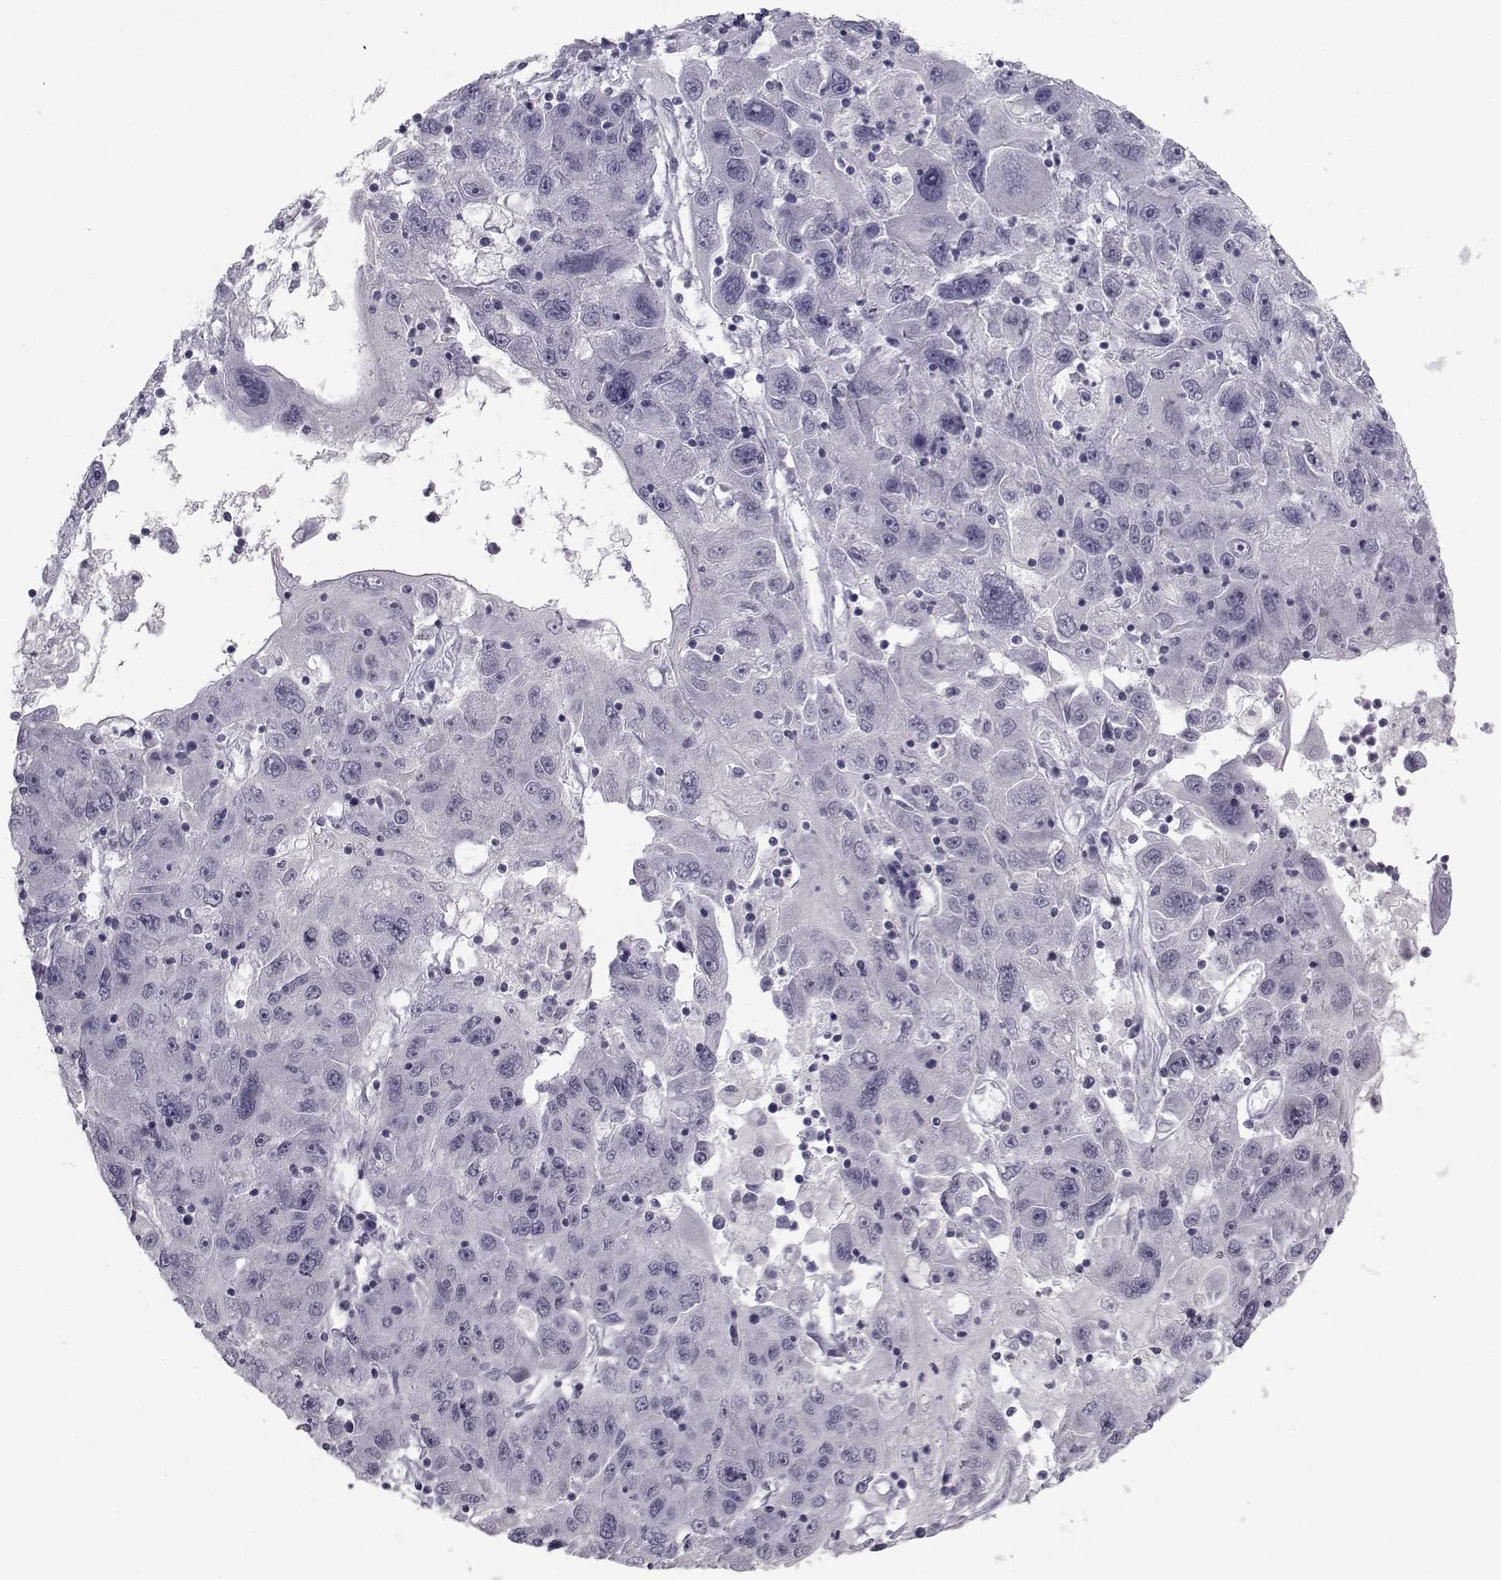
{"staining": {"intensity": "negative", "quantity": "none", "location": "none"}, "tissue": "stomach cancer", "cell_type": "Tumor cells", "image_type": "cancer", "snomed": [{"axis": "morphology", "description": "Adenocarcinoma, NOS"}, {"axis": "topography", "description": "Stomach"}], "caption": "DAB immunohistochemical staining of adenocarcinoma (stomach) shows no significant positivity in tumor cells. Nuclei are stained in blue.", "gene": "FDXR", "patient": {"sex": "male", "age": 56}}